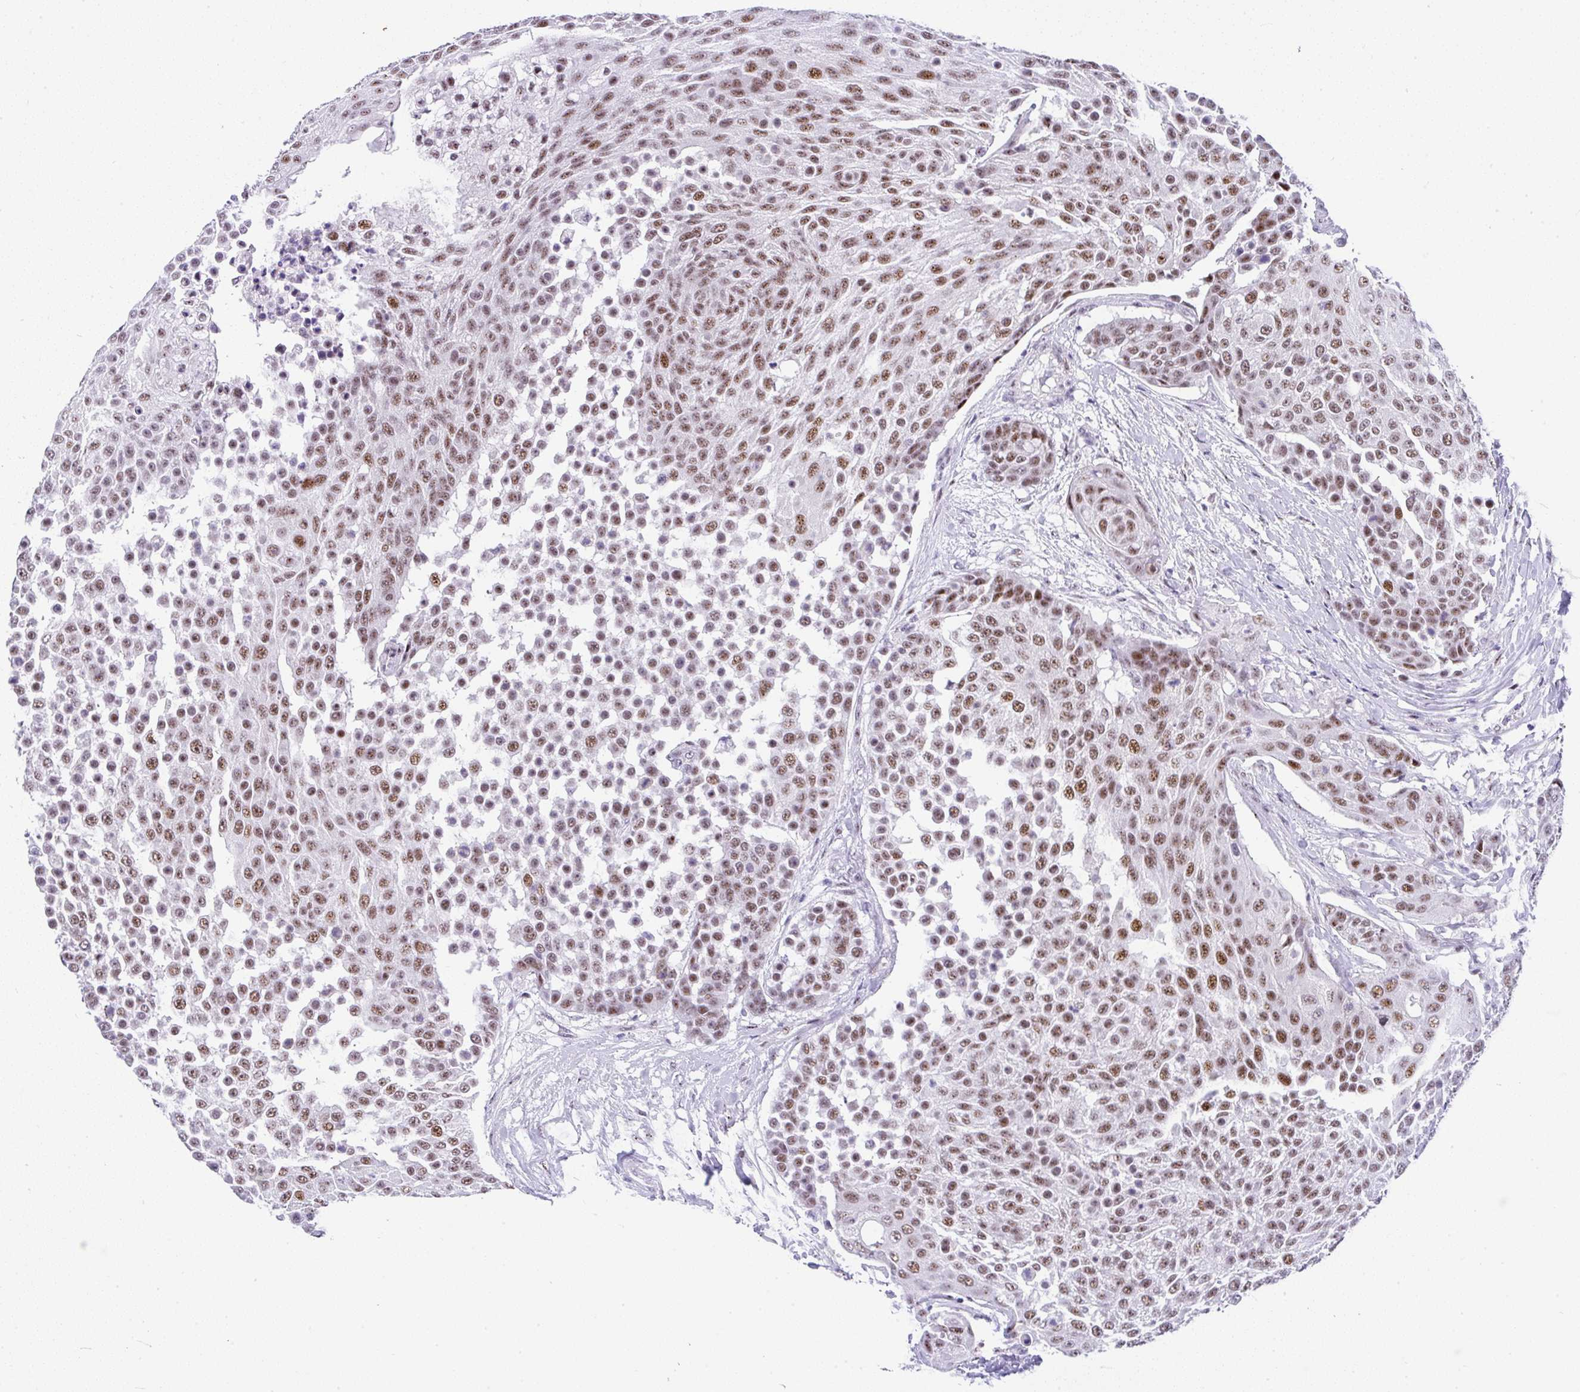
{"staining": {"intensity": "strong", "quantity": ">75%", "location": "nuclear"}, "tissue": "urothelial cancer", "cell_type": "Tumor cells", "image_type": "cancer", "snomed": [{"axis": "morphology", "description": "Urothelial carcinoma, High grade"}, {"axis": "topography", "description": "Urinary bladder"}], "caption": "An immunohistochemistry (IHC) photomicrograph of tumor tissue is shown. Protein staining in brown shows strong nuclear positivity in urothelial cancer within tumor cells.", "gene": "NR1D2", "patient": {"sex": "female", "age": 63}}